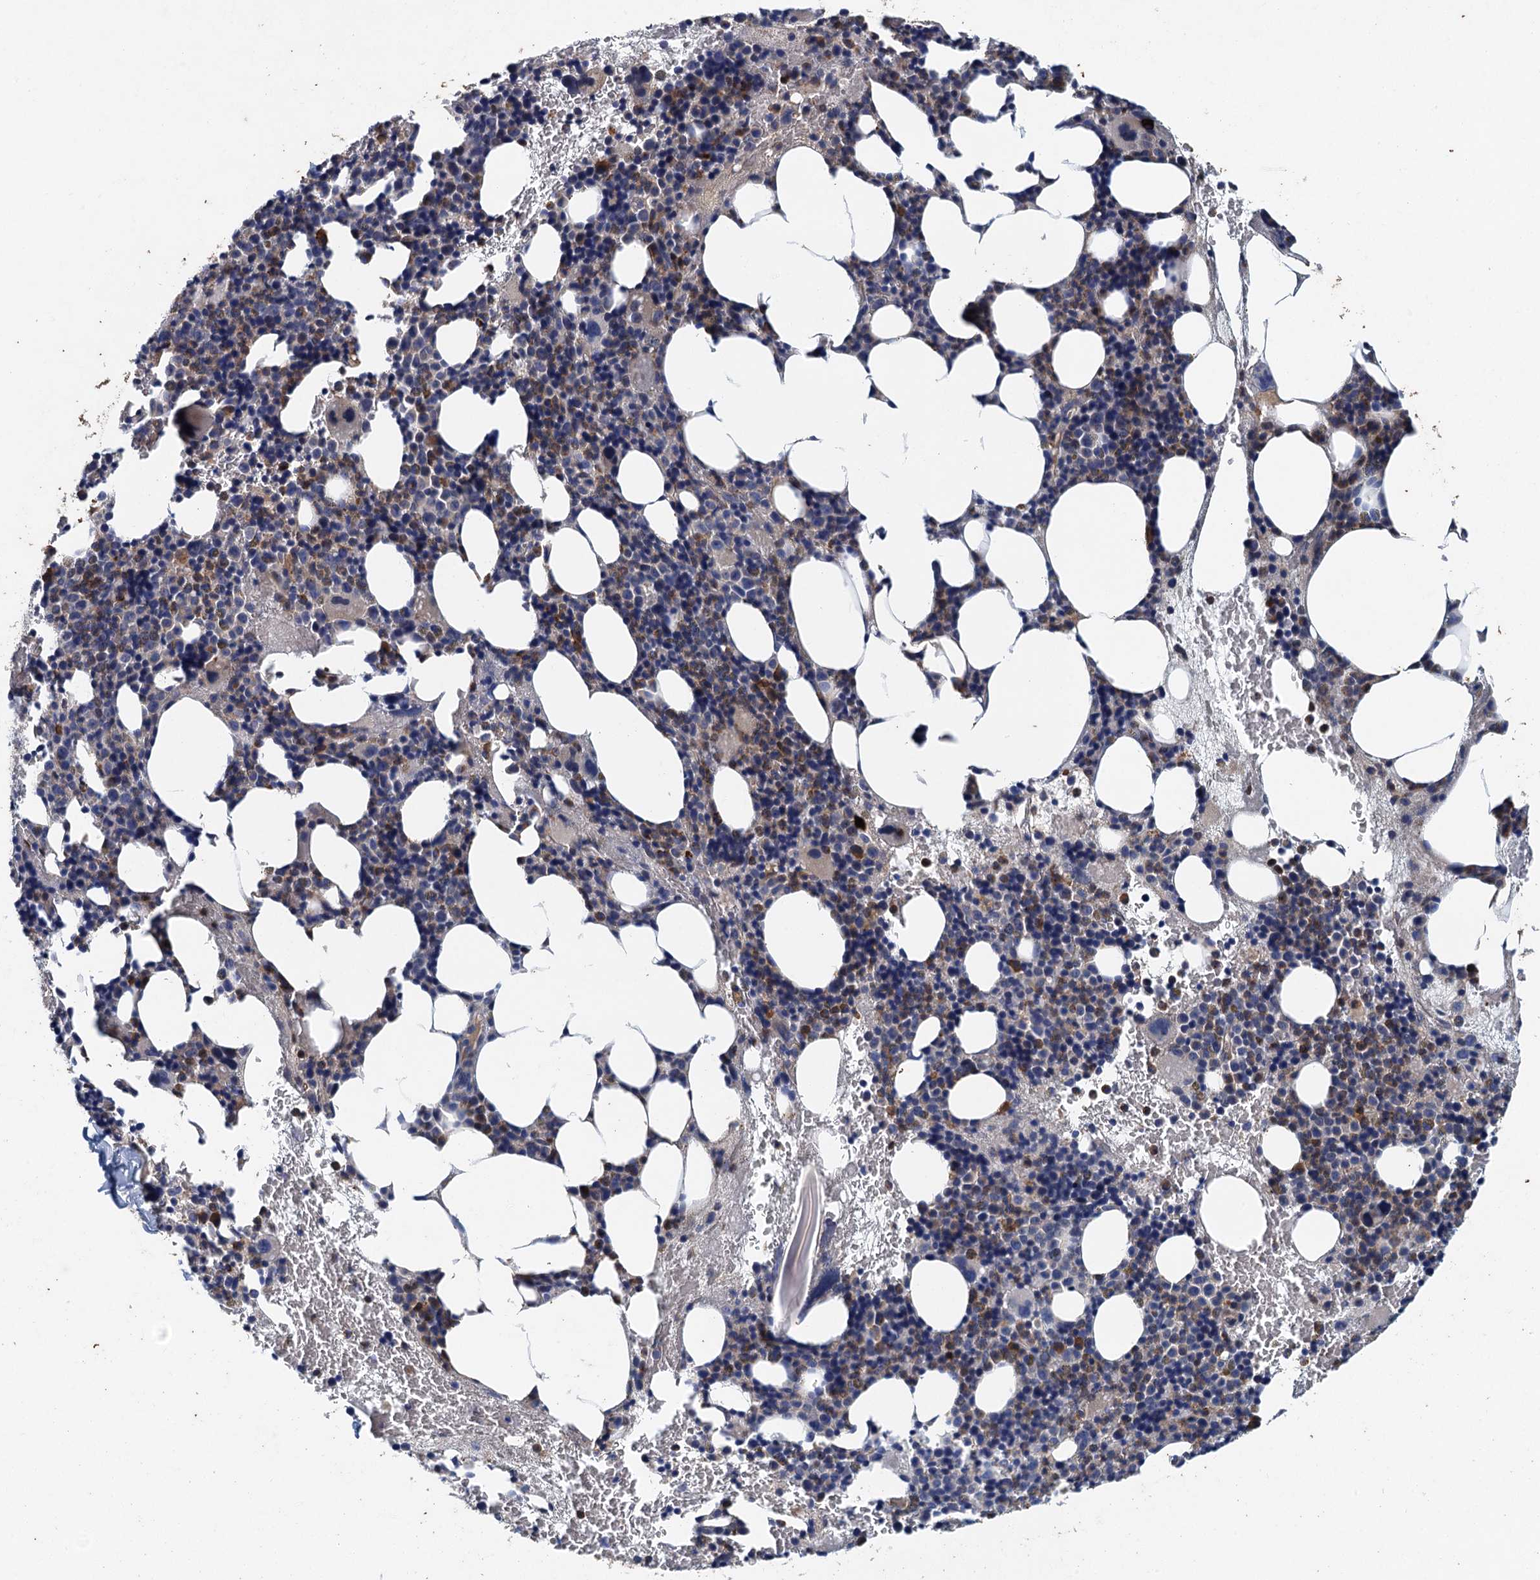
{"staining": {"intensity": "strong", "quantity": "<25%", "location": "cytoplasmic/membranous"}, "tissue": "bone marrow", "cell_type": "Hematopoietic cells", "image_type": "normal", "snomed": [{"axis": "morphology", "description": "Normal tissue, NOS"}, {"axis": "topography", "description": "Bone marrow"}], "caption": "About <25% of hematopoietic cells in unremarkable human bone marrow demonstrate strong cytoplasmic/membranous protein positivity as visualized by brown immunohistochemical staining.", "gene": "TPCN1", "patient": {"sex": "male", "age": 89}}